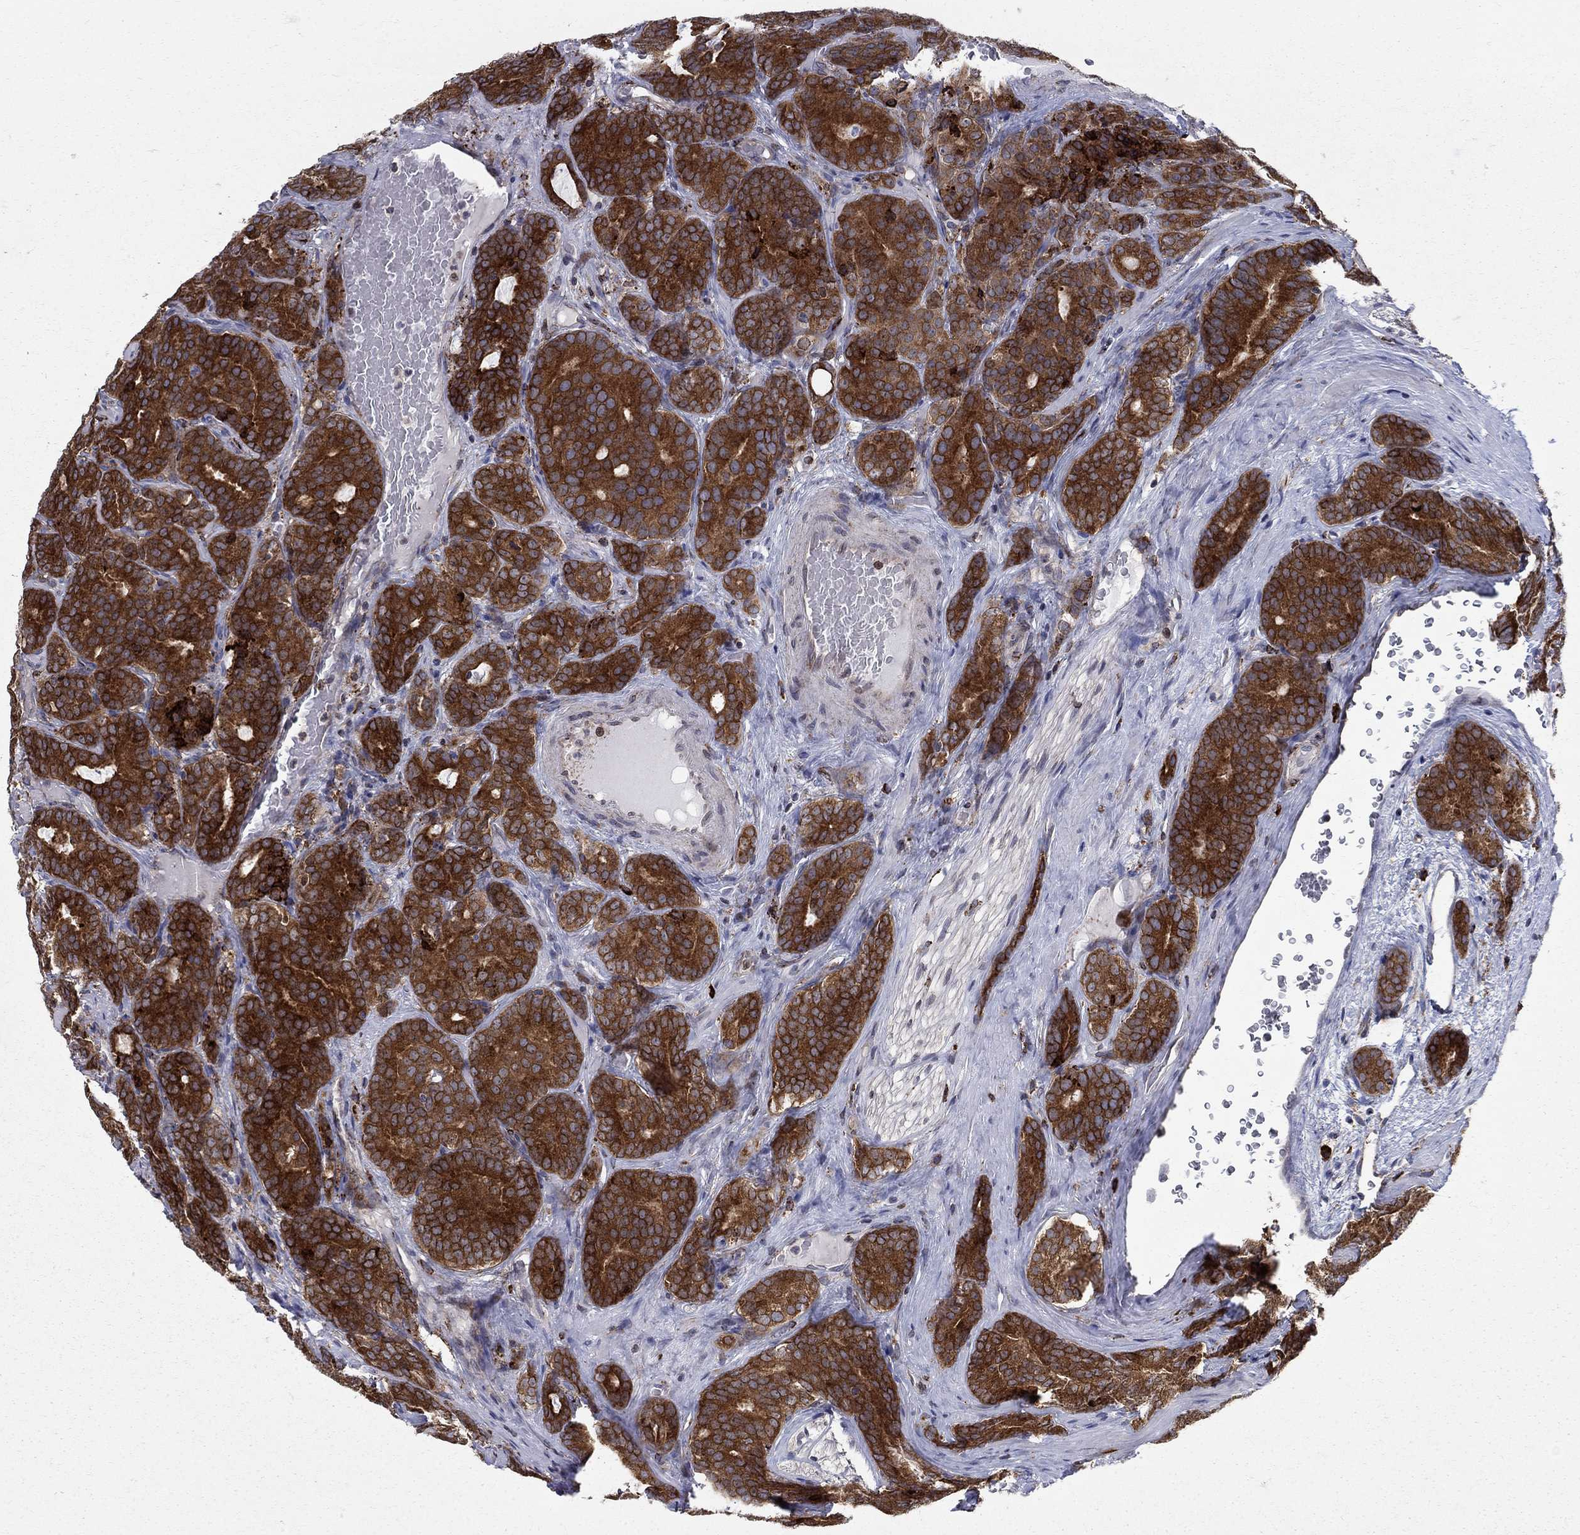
{"staining": {"intensity": "strong", "quantity": ">75%", "location": "cytoplasmic/membranous"}, "tissue": "prostate cancer", "cell_type": "Tumor cells", "image_type": "cancer", "snomed": [{"axis": "morphology", "description": "Adenocarcinoma, NOS"}, {"axis": "topography", "description": "Prostate"}], "caption": "Protein staining of prostate adenocarcinoma tissue exhibits strong cytoplasmic/membranous expression in approximately >75% of tumor cells.", "gene": "CAB39L", "patient": {"sex": "male", "age": 71}}